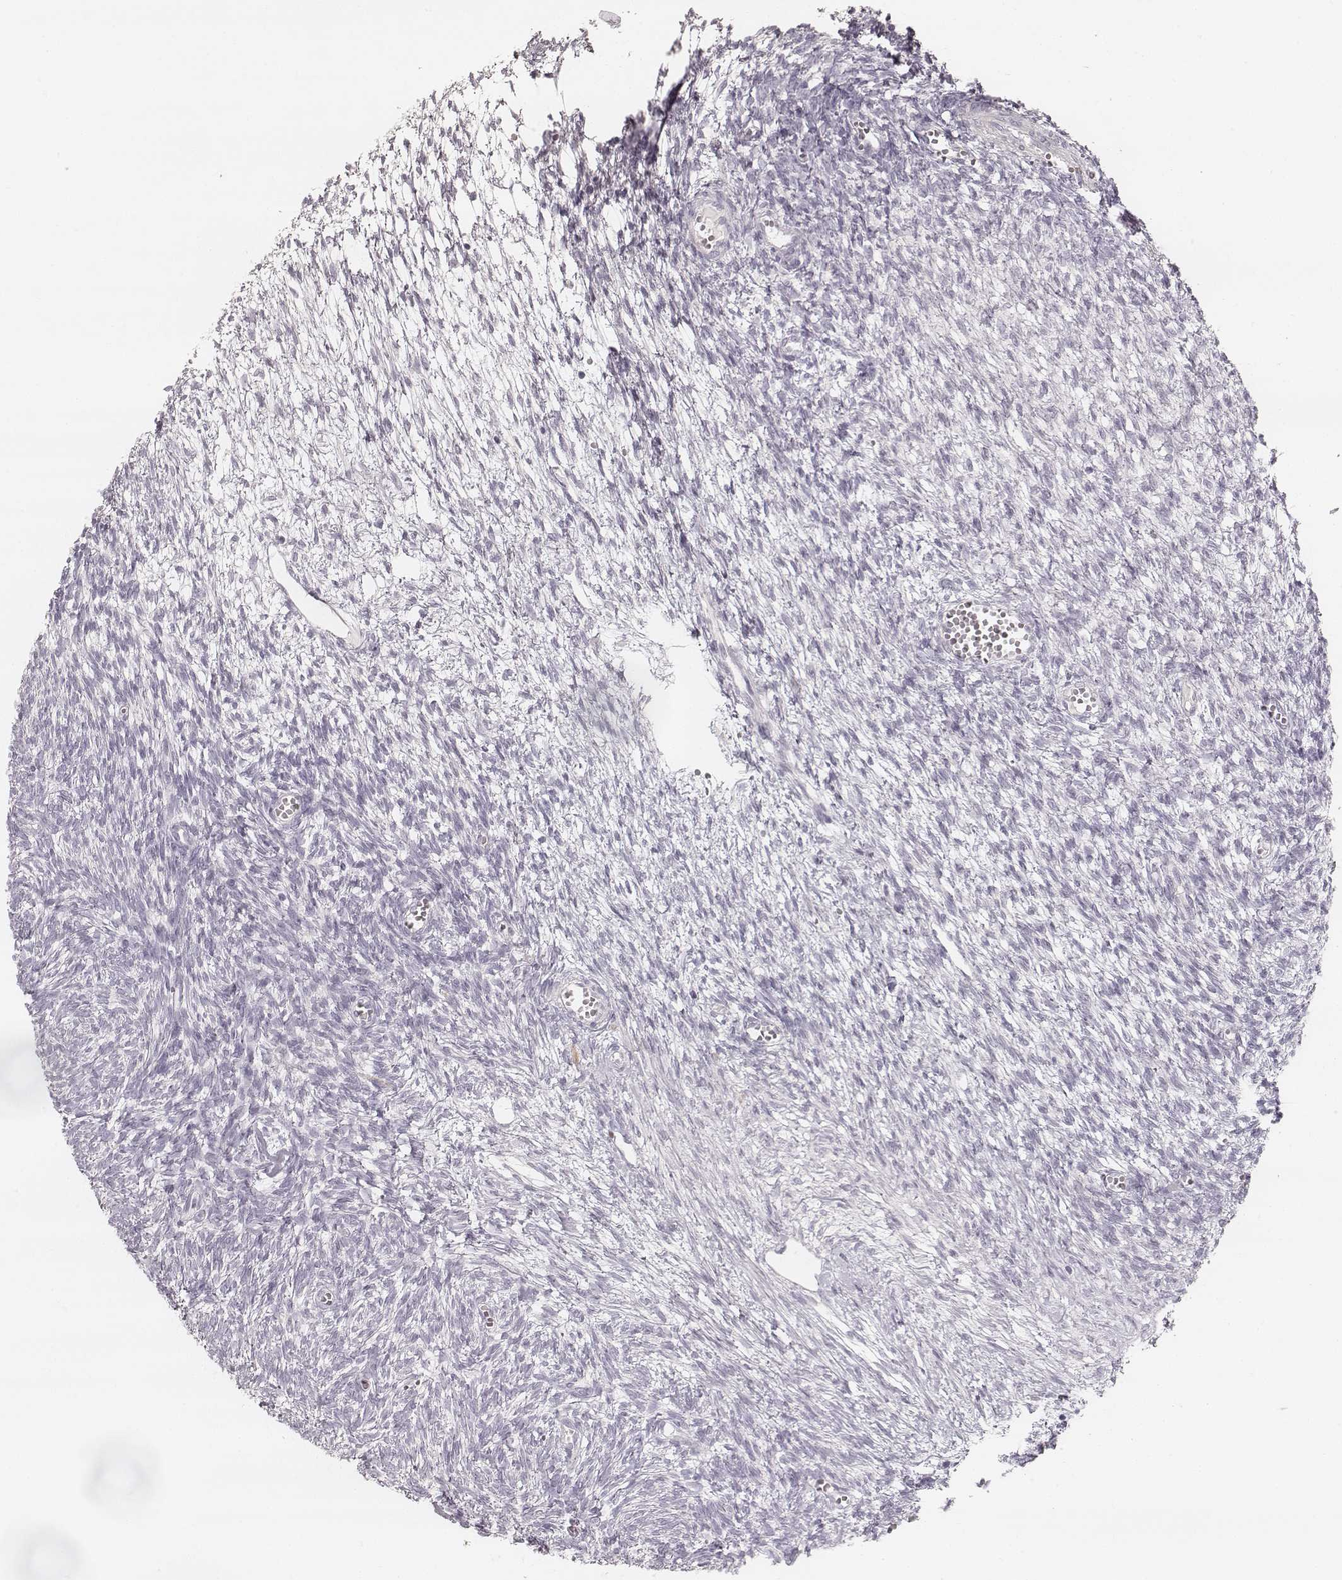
{"staining": {"intensity": "negative", "quantity": "none", "location": "none"}, "tissue": "ovary", "cell_type": "Follicle cells", "image_type": "normal", "snomed": [{"axis": "morphology", "description": "Normal tissue, NOS"}, {"axis": "topography", "description": "Ovary"}], "caption": "The image displays no significant positivity in follicle cells of ovary.", "gene": "SPATA24", "patient": {"sex": "female", "age": 43}}